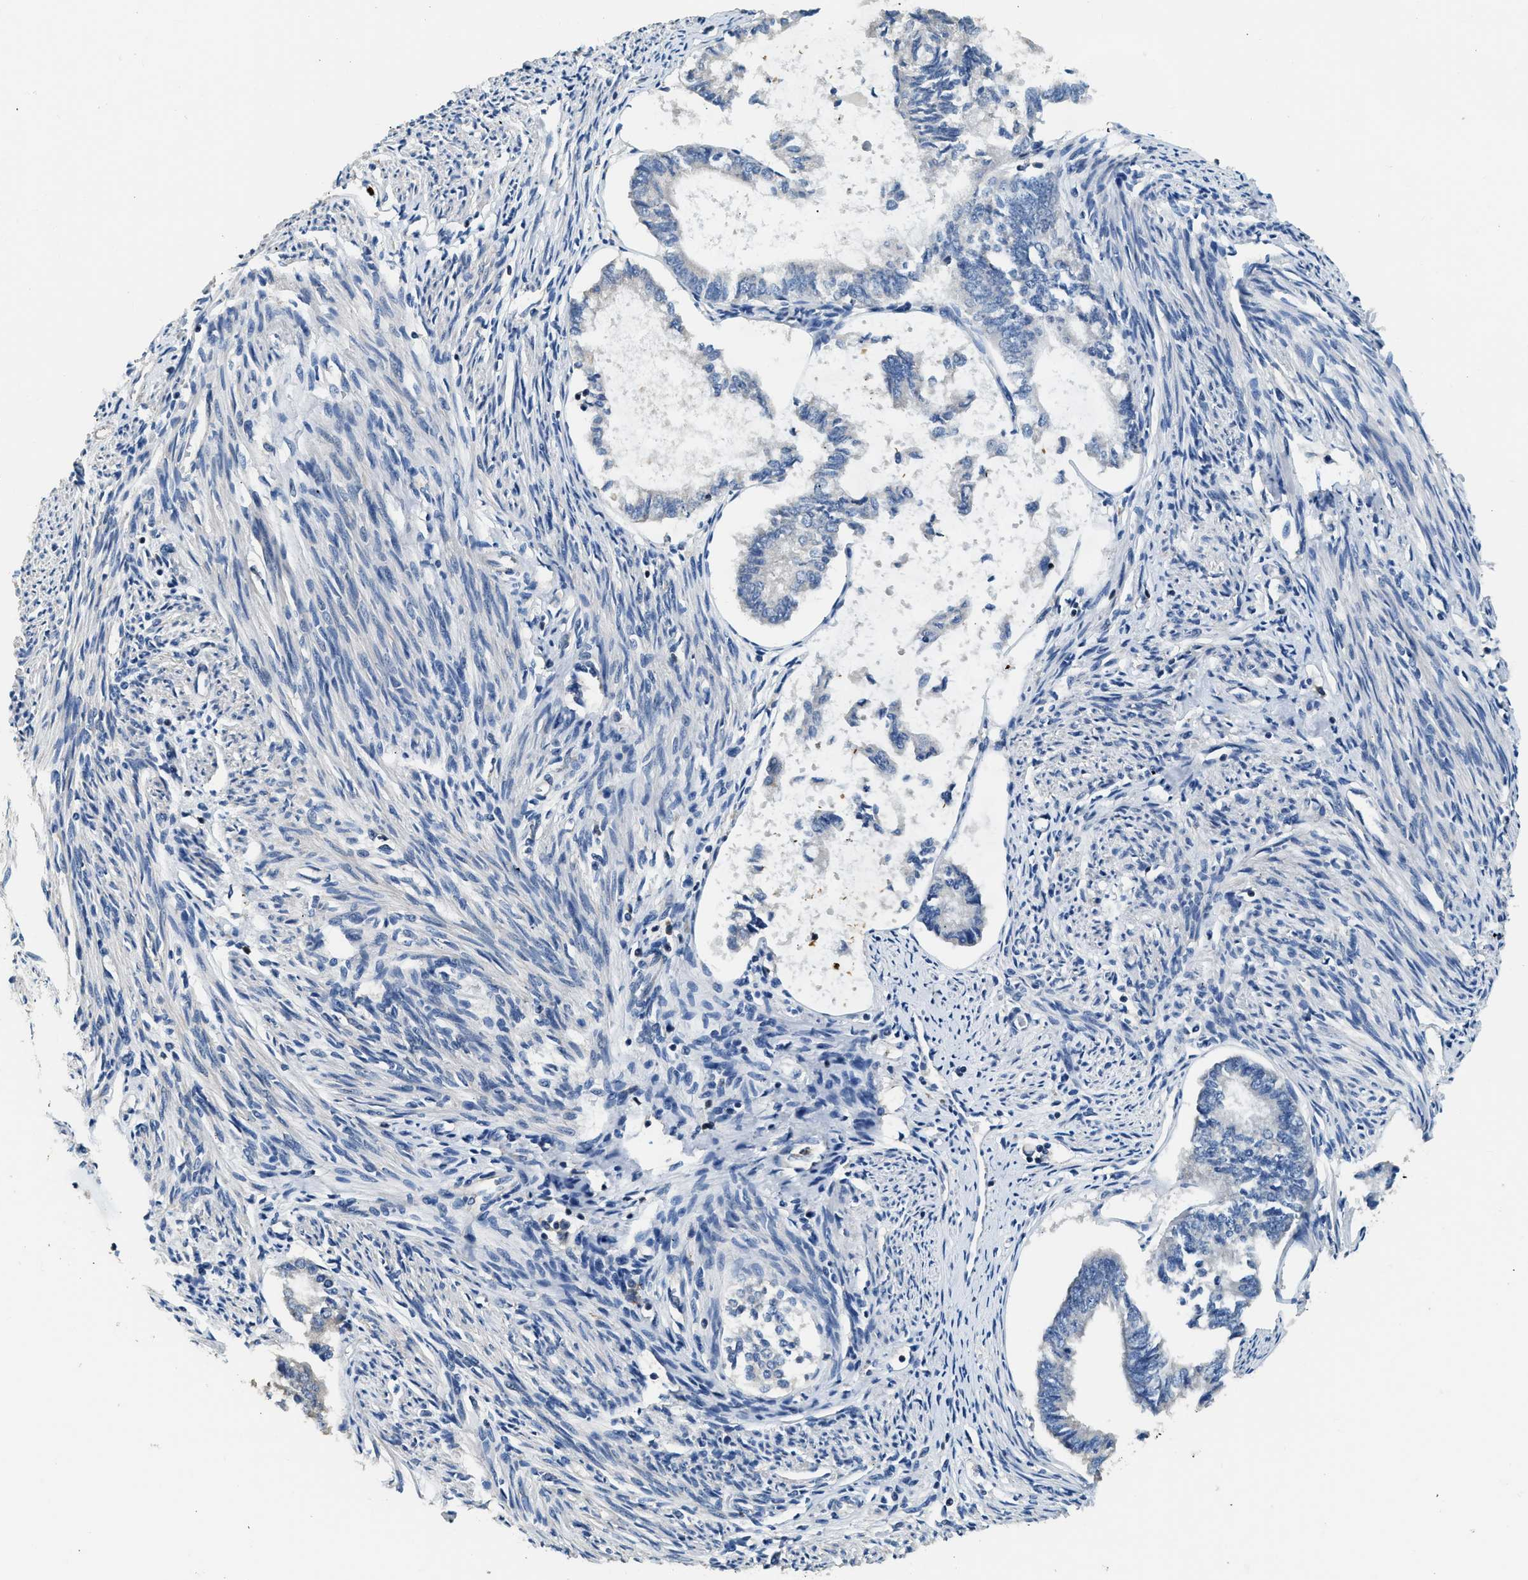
{"staining": {"intensity": "negative", "quantity": "none", "location": "none"}, "tissue": "endometrial cancer", "cell_type": "Tumor cells", "image_type": "cancer", "snomed": [{"axis": "morphology", "description": "Adenocarcinoma, NOS"}, {"axis": "topography", "description": "Endometrium"}], "caption": "The immunohistochemistry (IHC) histopathology image has no significant expression in tumor cells of endometrial cancer tissue.", "gene": "TOX", "patient": {"sex": "female", "age": 86}}